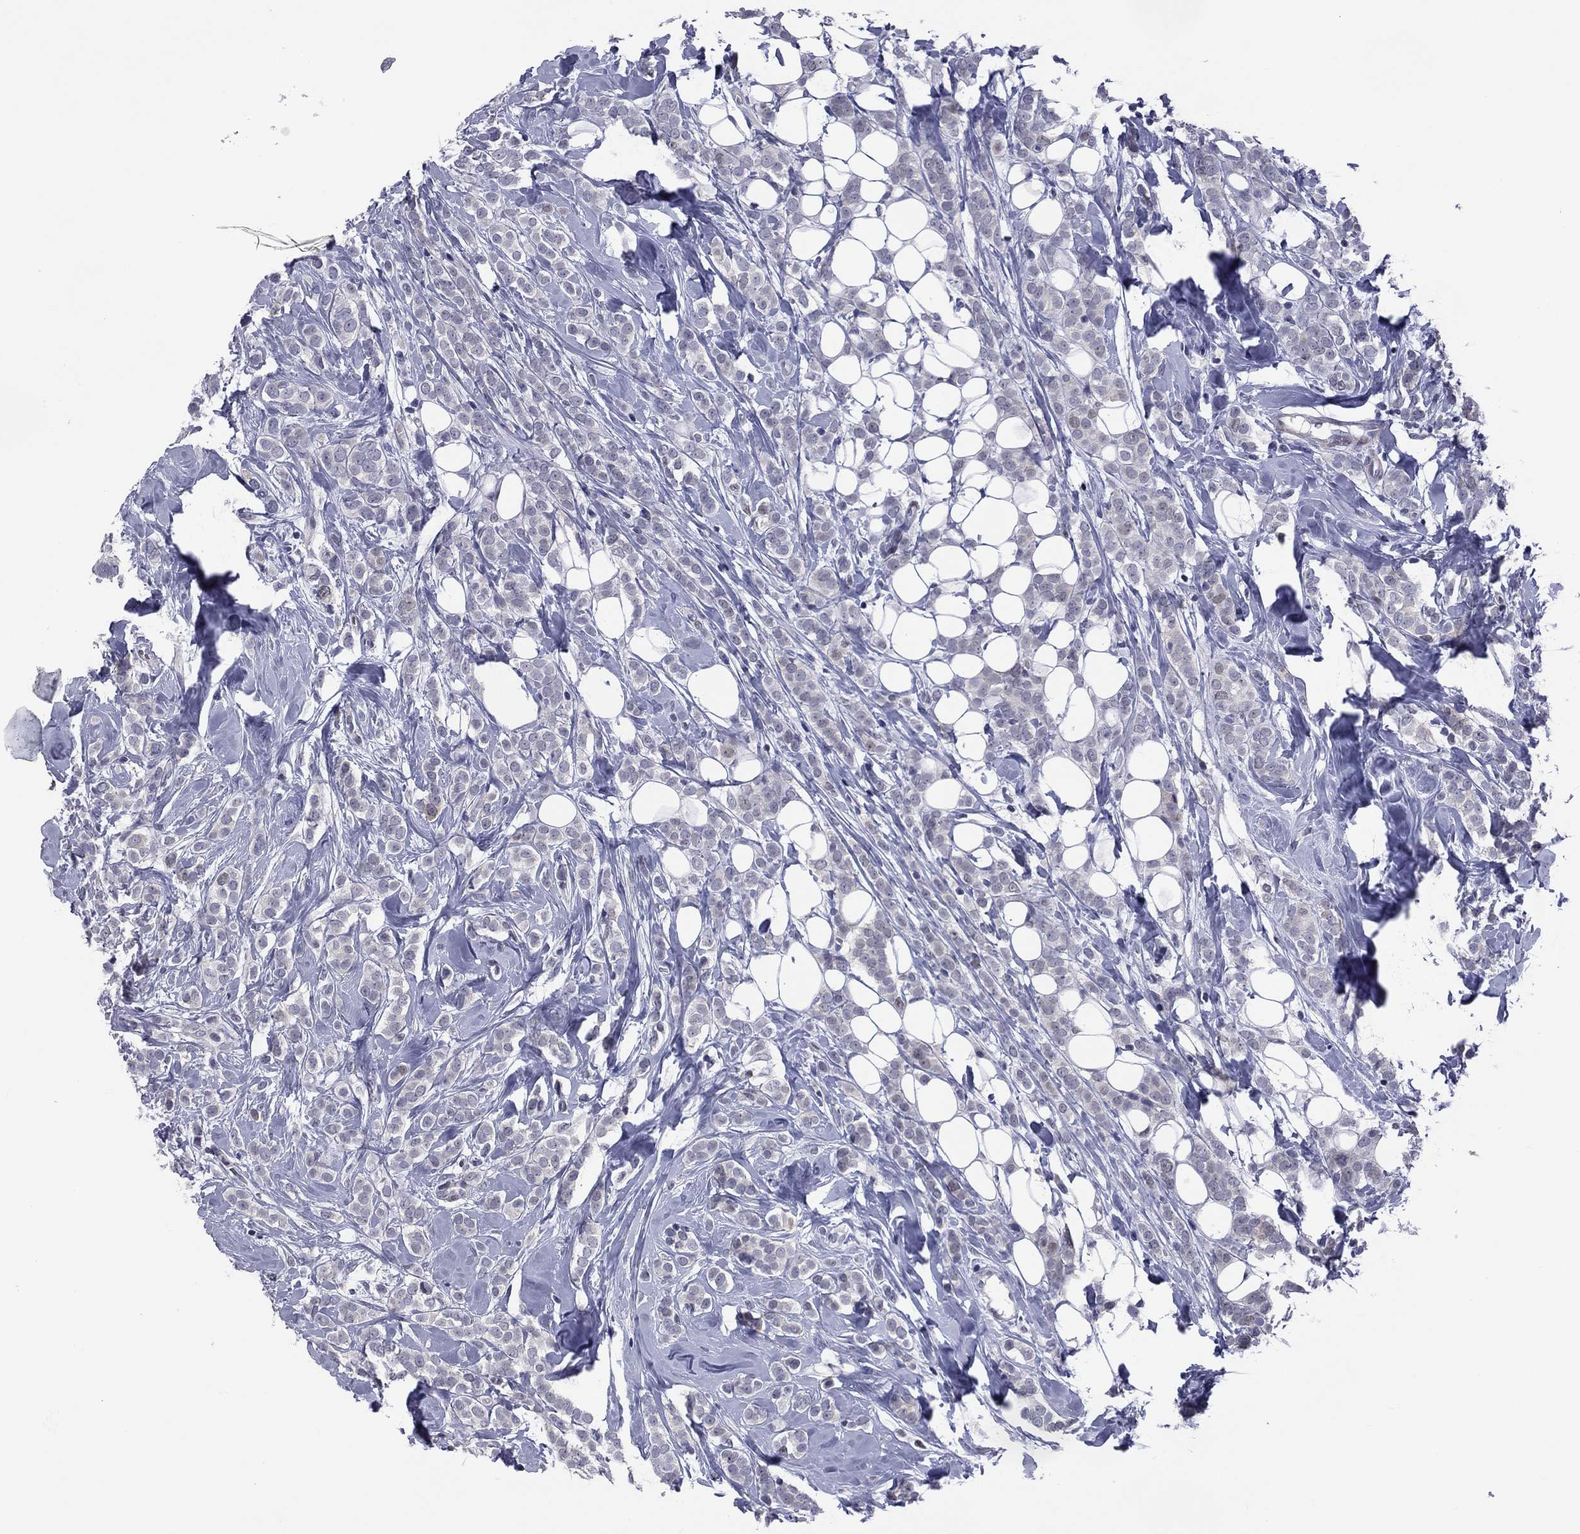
{"staining": {"intensity": "negative", "quantity": "none", "location": "none"}, "tissue": "breast cancer", "cell_type": "Tumor cells", "image_type": "cancer", "snomed": [{"axis": "morphology", "description": "Lobular carcinoma"}, {"axis": "topography", "description": "Breast"}], "caption": "Immunohistochemistry (IHC) image of neoplastic tissue: human lobular carcinoma (breast) stained with DAB displays no significant protein staining in tumor cells.", "gene": "POU5F2", "patient": {"sex": "female", "age": 49}}